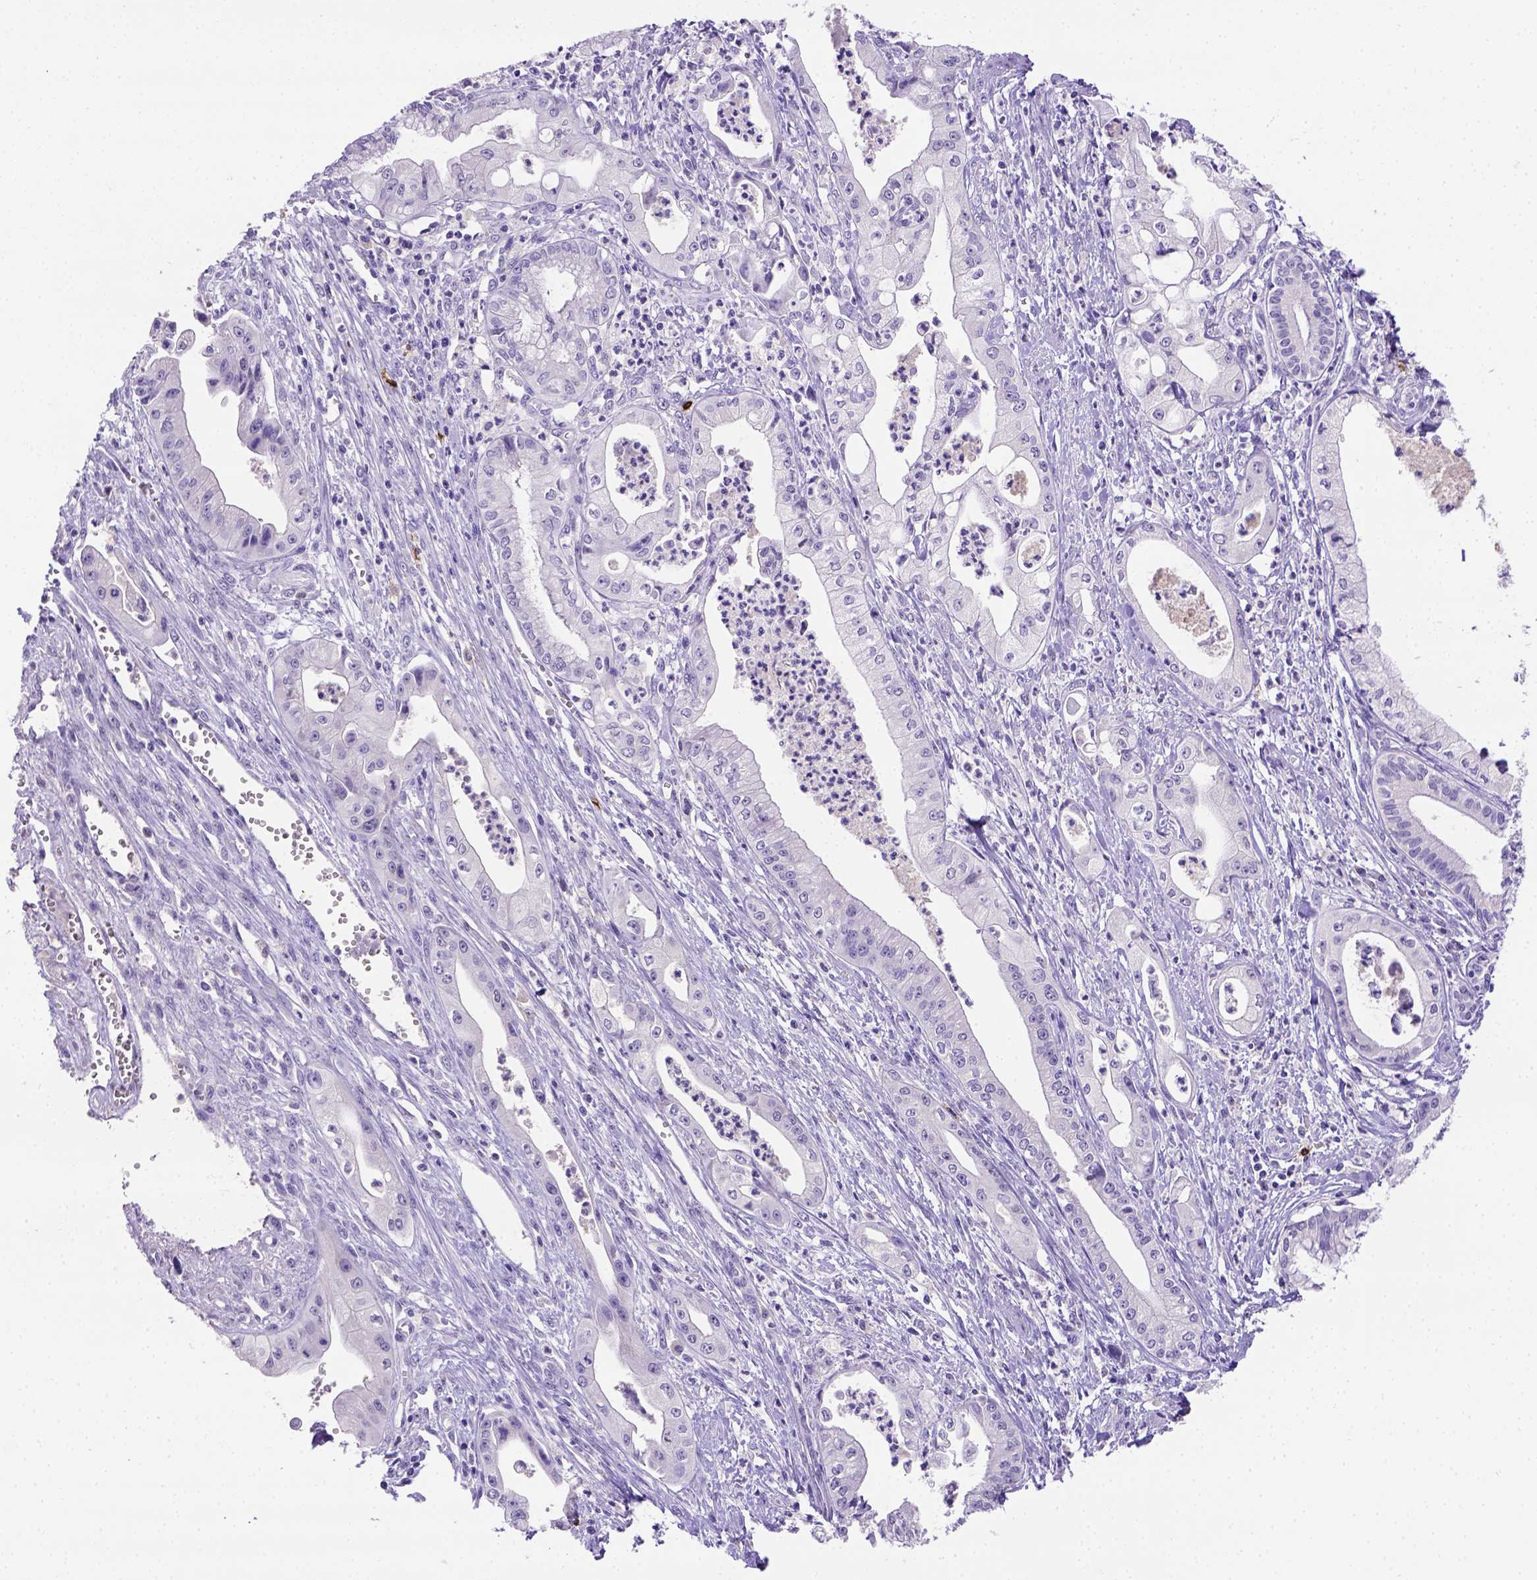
{"staining": {"intensity": "negative", "quantity": "none", "location": "none"}, "tissue": "pancreatic cancer", "cell_type": "Tumor cells", "image_type": "cancer", "snomed": [{"axis": "morphology", "description": "Adenocarcinoma, NOS"}, {"axis": "topography", "description": "Pancreas"}], "caption": "Tumor cells are negative for protein expression in human pancreatic cancer.", "gene": "B3GAT1", "patient": {"sex": "female", "age": 65}}